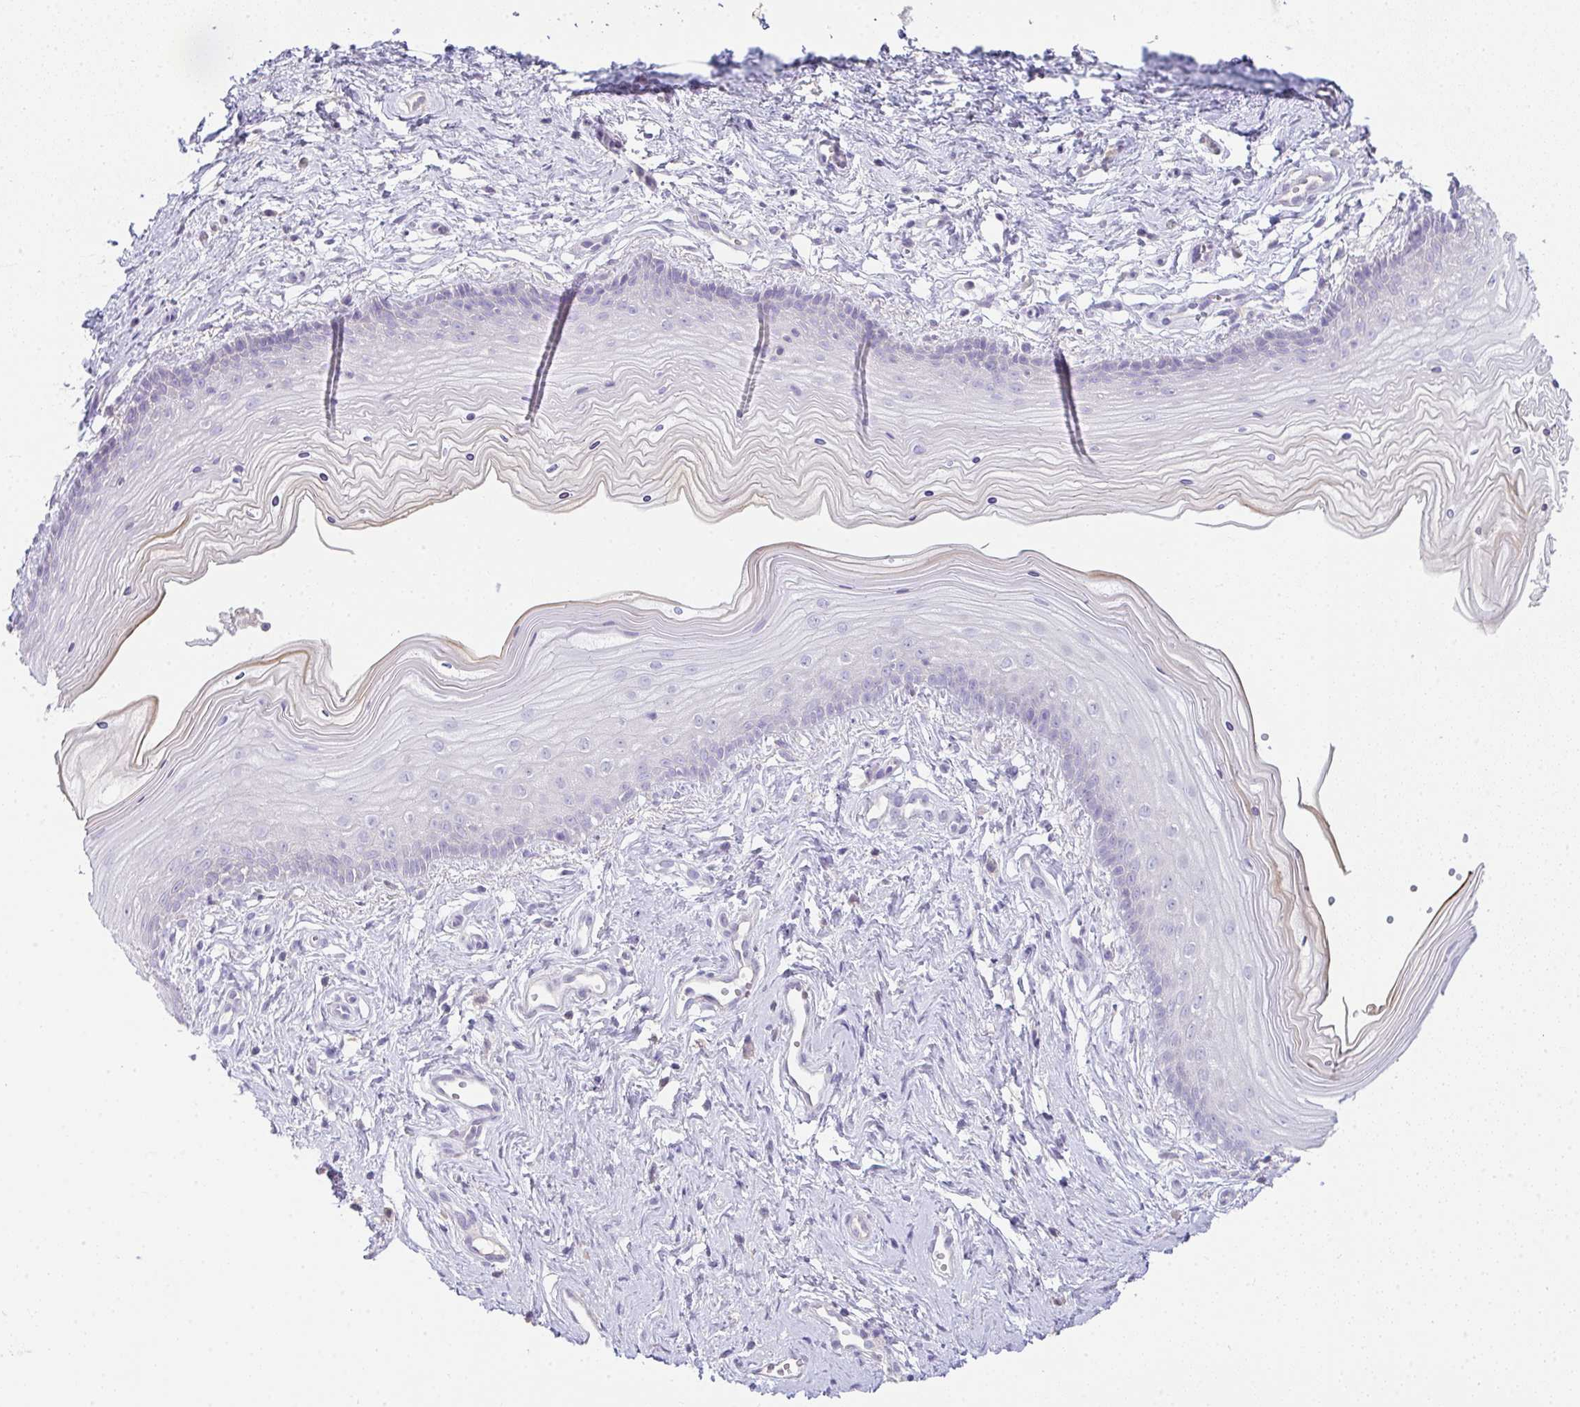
{"staining": {"intensity": "negative", "quantity": "none", "location": "none"}, "tissue": "vagina", "cell_type": "Squamous epithelial cells", "image_type": "normal", "snomed": [{"axis": "morphology", "description": "Normal tissue, NOS"}, {"axis": "topography", "description": "Vagina"}], "caption": "Immunohistochemistry (IHC) photomicrograph of normal human vagina stained for a protein (brown), which displays no positivity in squamous epithelial cells.", "gene": "COX7B", "patient": {"sex": "female", "age": 38}}